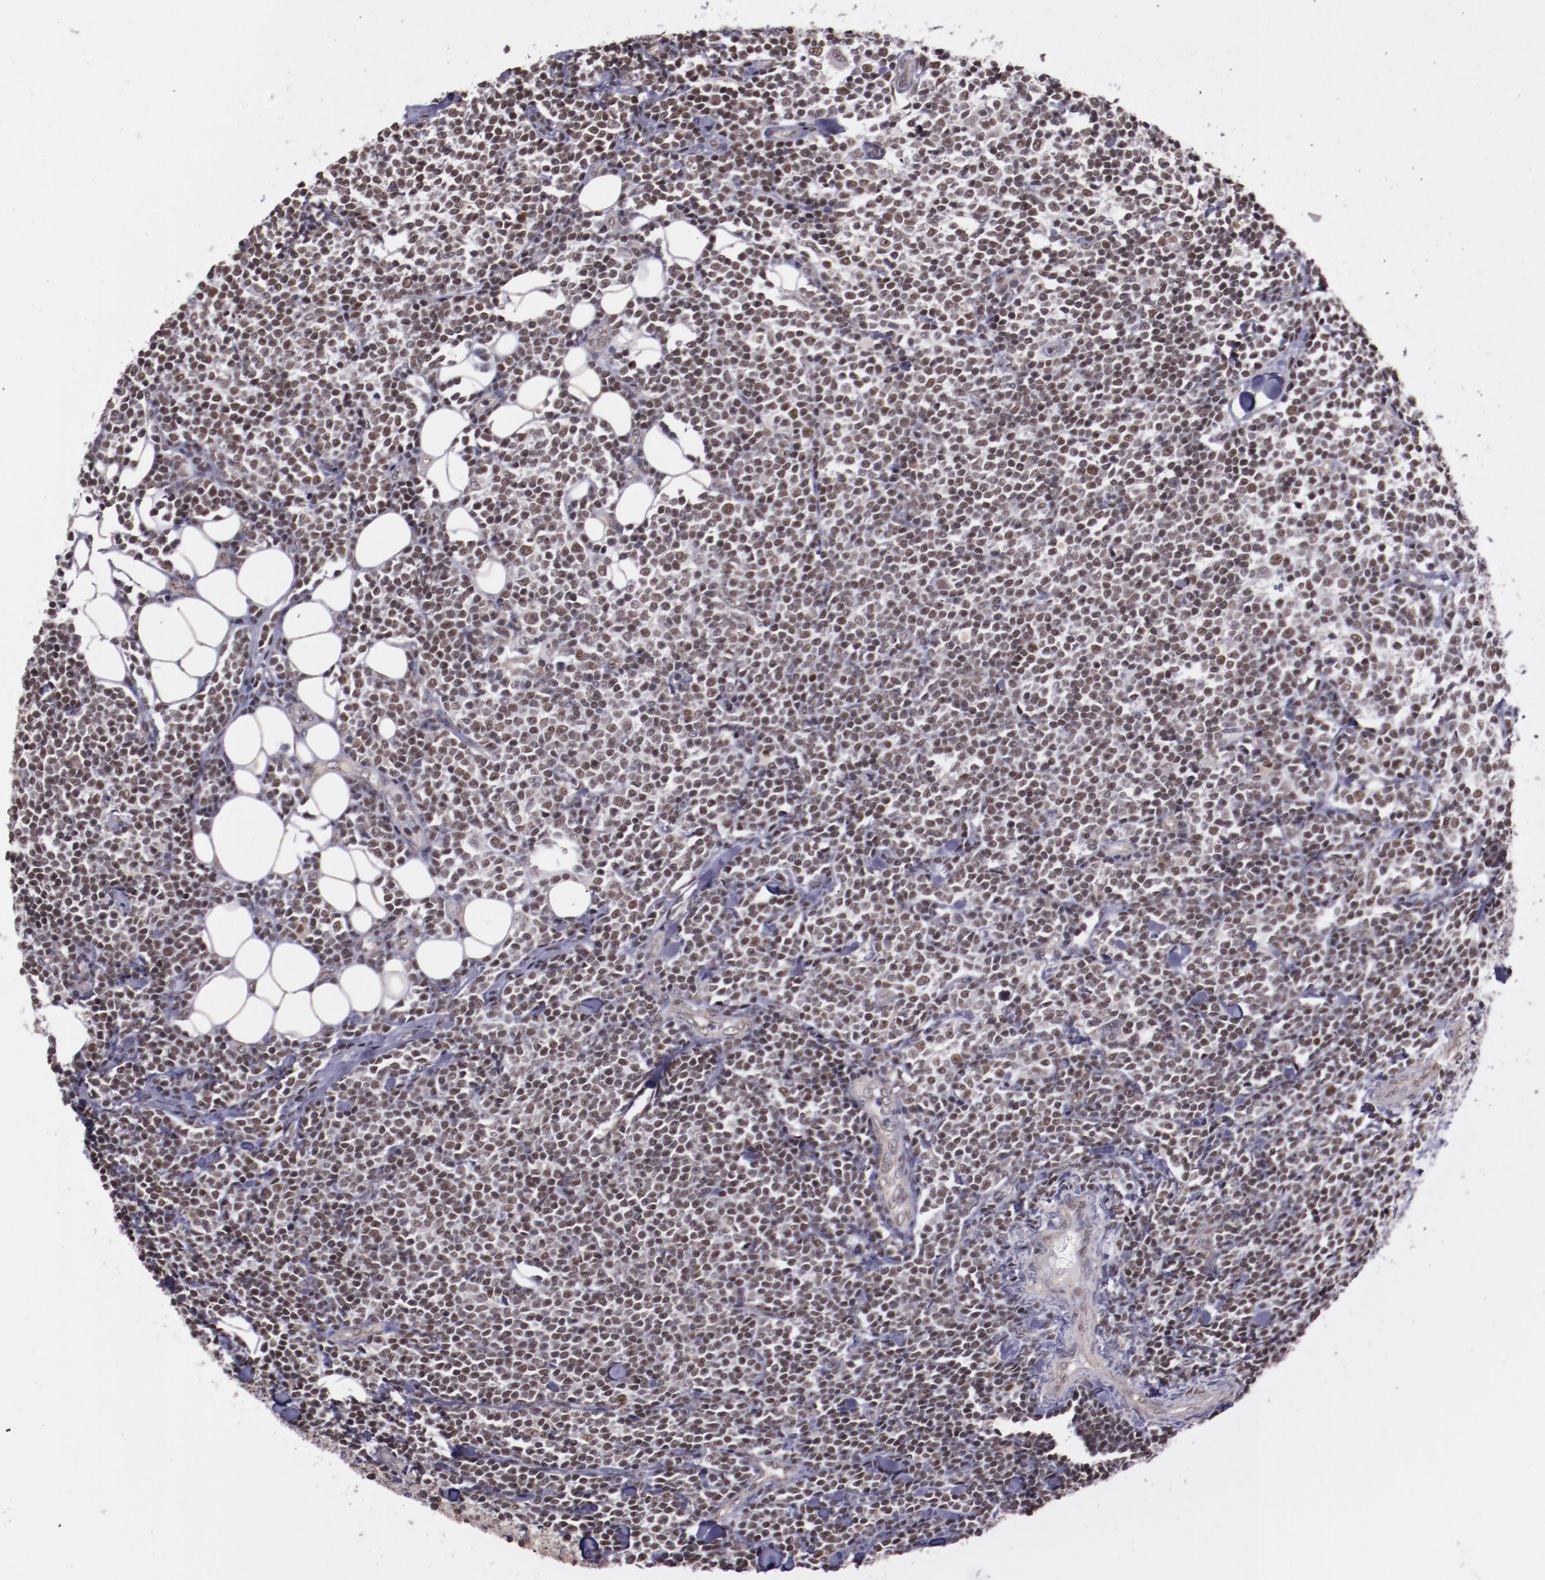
{"staining": {"intensity": "weak", "quantity": "25%-75%", "location": "cytoplasmic/membranous,nuclear"}, "tissue": "lymphoma", "cell_type": "Tumor cells", "image_type": "cancer", "snomed": [{"axis": "morphology", "description": "Malignant lymphoma, non-Hodgkin's type, Low grade"}, {"axis": "topography", "description": "Soft tissue"}], "caption": "Human lymphoma stained for a protein (brown) demonstrates weak cytoplasmic/membranous and nuclear positive staining in approximately 25%-75% of tumor cells.", "gene": "ELF1", "patient": {"sex": "male", "age": 92}}